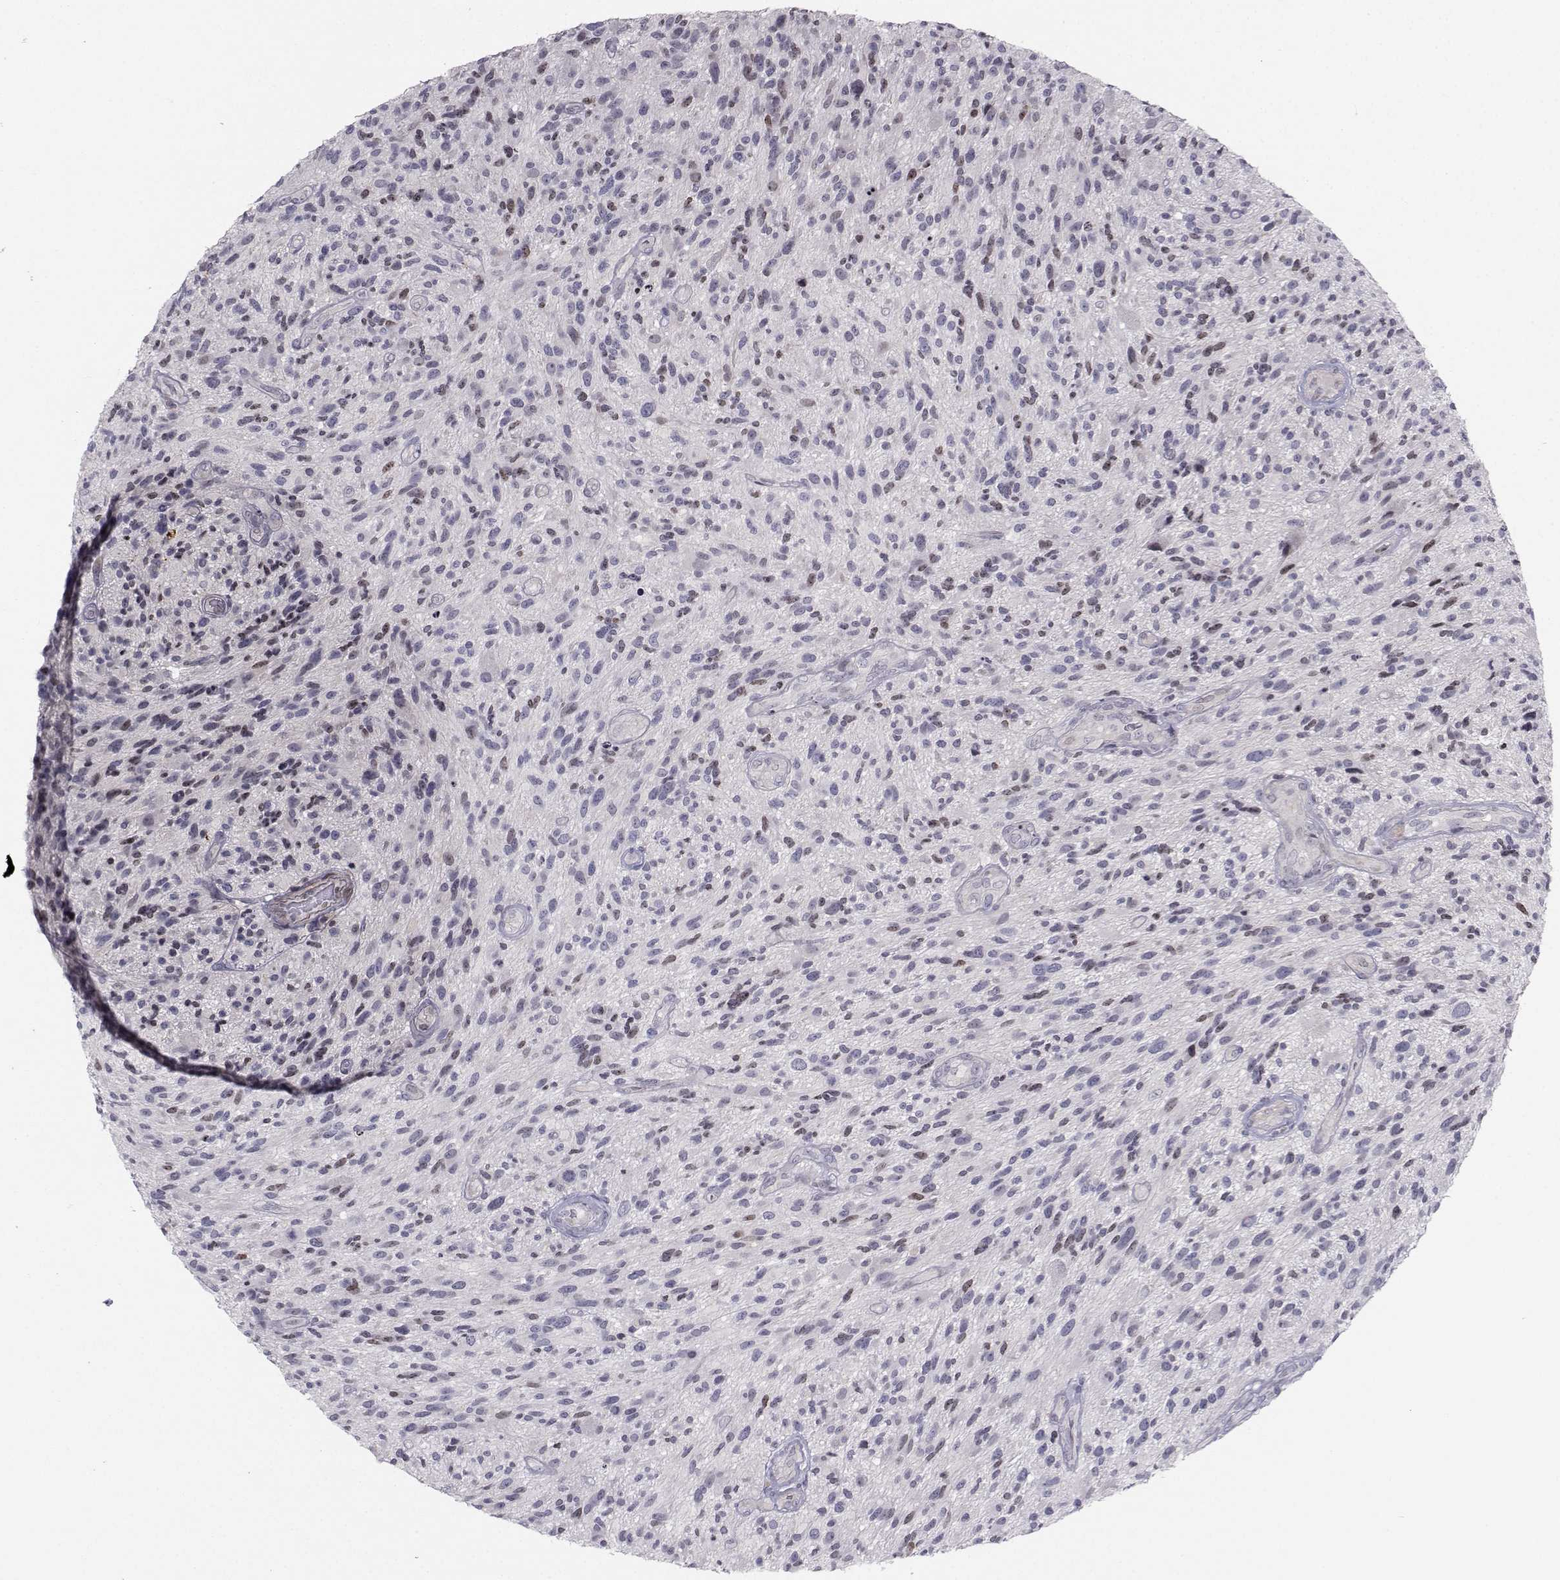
{"staining": {"intensity": "negative", "quantity": "none", "location": "none"}, "tissue": "glioma", "cell_type": "Tumor cells", "image_type": "cancer", "snomed": [{"axis": "morphology", "description": "Glioma, malignant, High grade"}, {"axis": "topography", "description": "Brain"}], "caption": "The histopathology image displays no significant positivity in tumor cells of glioma.", "gene": "PCP4L1", "patient": {"sex": "male", "age": 47}}